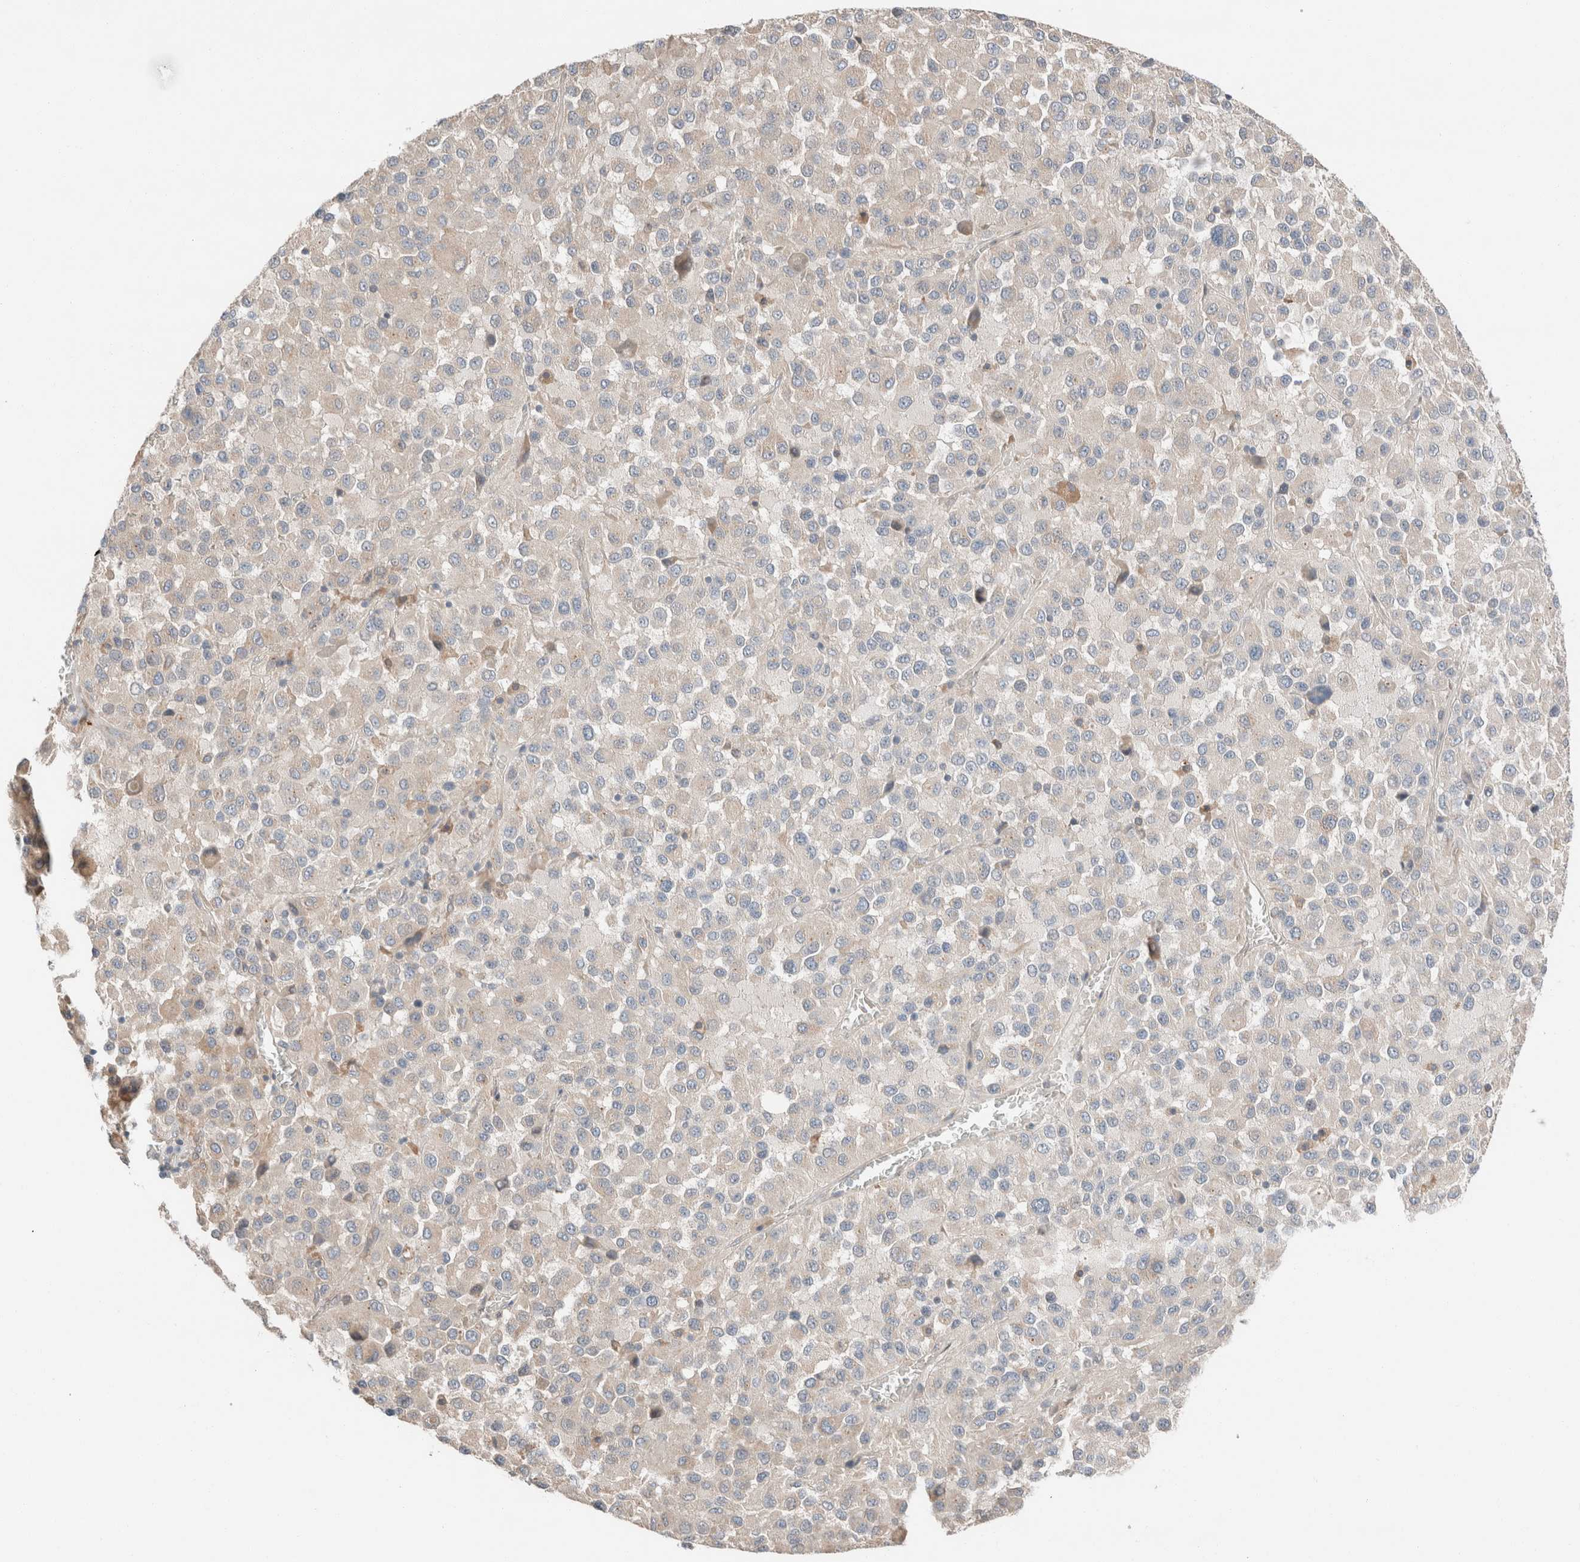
{"staining": {"intensity": "negative", "quantity": "none", "location": "none"}, "tissue": "melanoma", "cell_type": "Tumor cells", "image_type": "cancer", "snomed": [{"axis": "morphology", "description": "Malignant melanoma, Metastatic site"}, {"axis": "topography", "description": "Lung"}], "caption": "Immunohistochemistry (IHC) histopathology image of malignant melanoma (metastatic site) stained for a protein (brown), which demonstrates no positivity in tumor cells. (DAB immunohistochemistry (IHC) visualized using brightfield microscopy, high magnification).", "gene": "PCM1", "patient": {"sex": "male", "age": 64}}